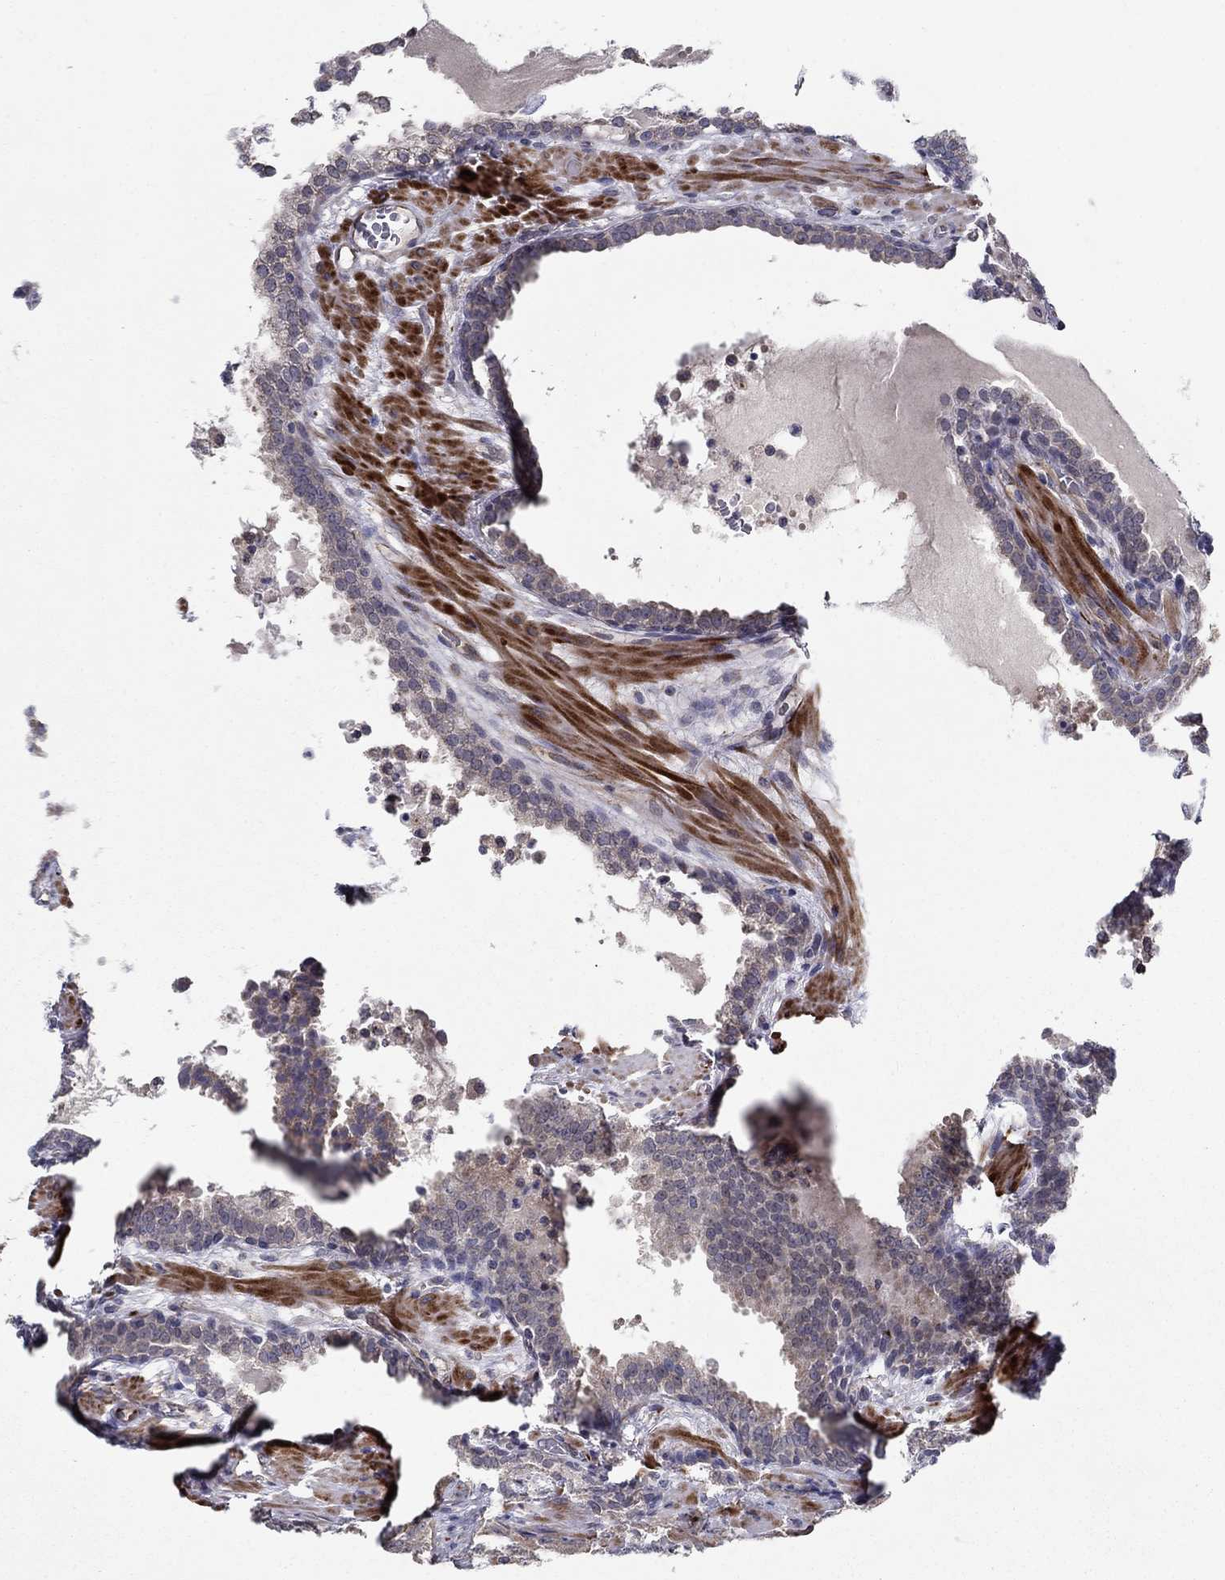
{"staining": {"intensity": "moderate", "quantity": "<25%", "location": "cytoplasmic/membranous"}, "tissue": "prostate cancer", "cell_type": "Tumor cells", "image_type": "cancer", "snomed": [{"axis": "morphology", "description": "Adenocarcinoma, NOS"}, {"axis": "topography", "description": "Prostate"}], "caption": "Human prostate cancer (adenocarcinoma) stained with a protein marker displays moderate staining in tumor cells.", "gene": "LACTB2", "patient": {"sex": "male", "age": 69}}